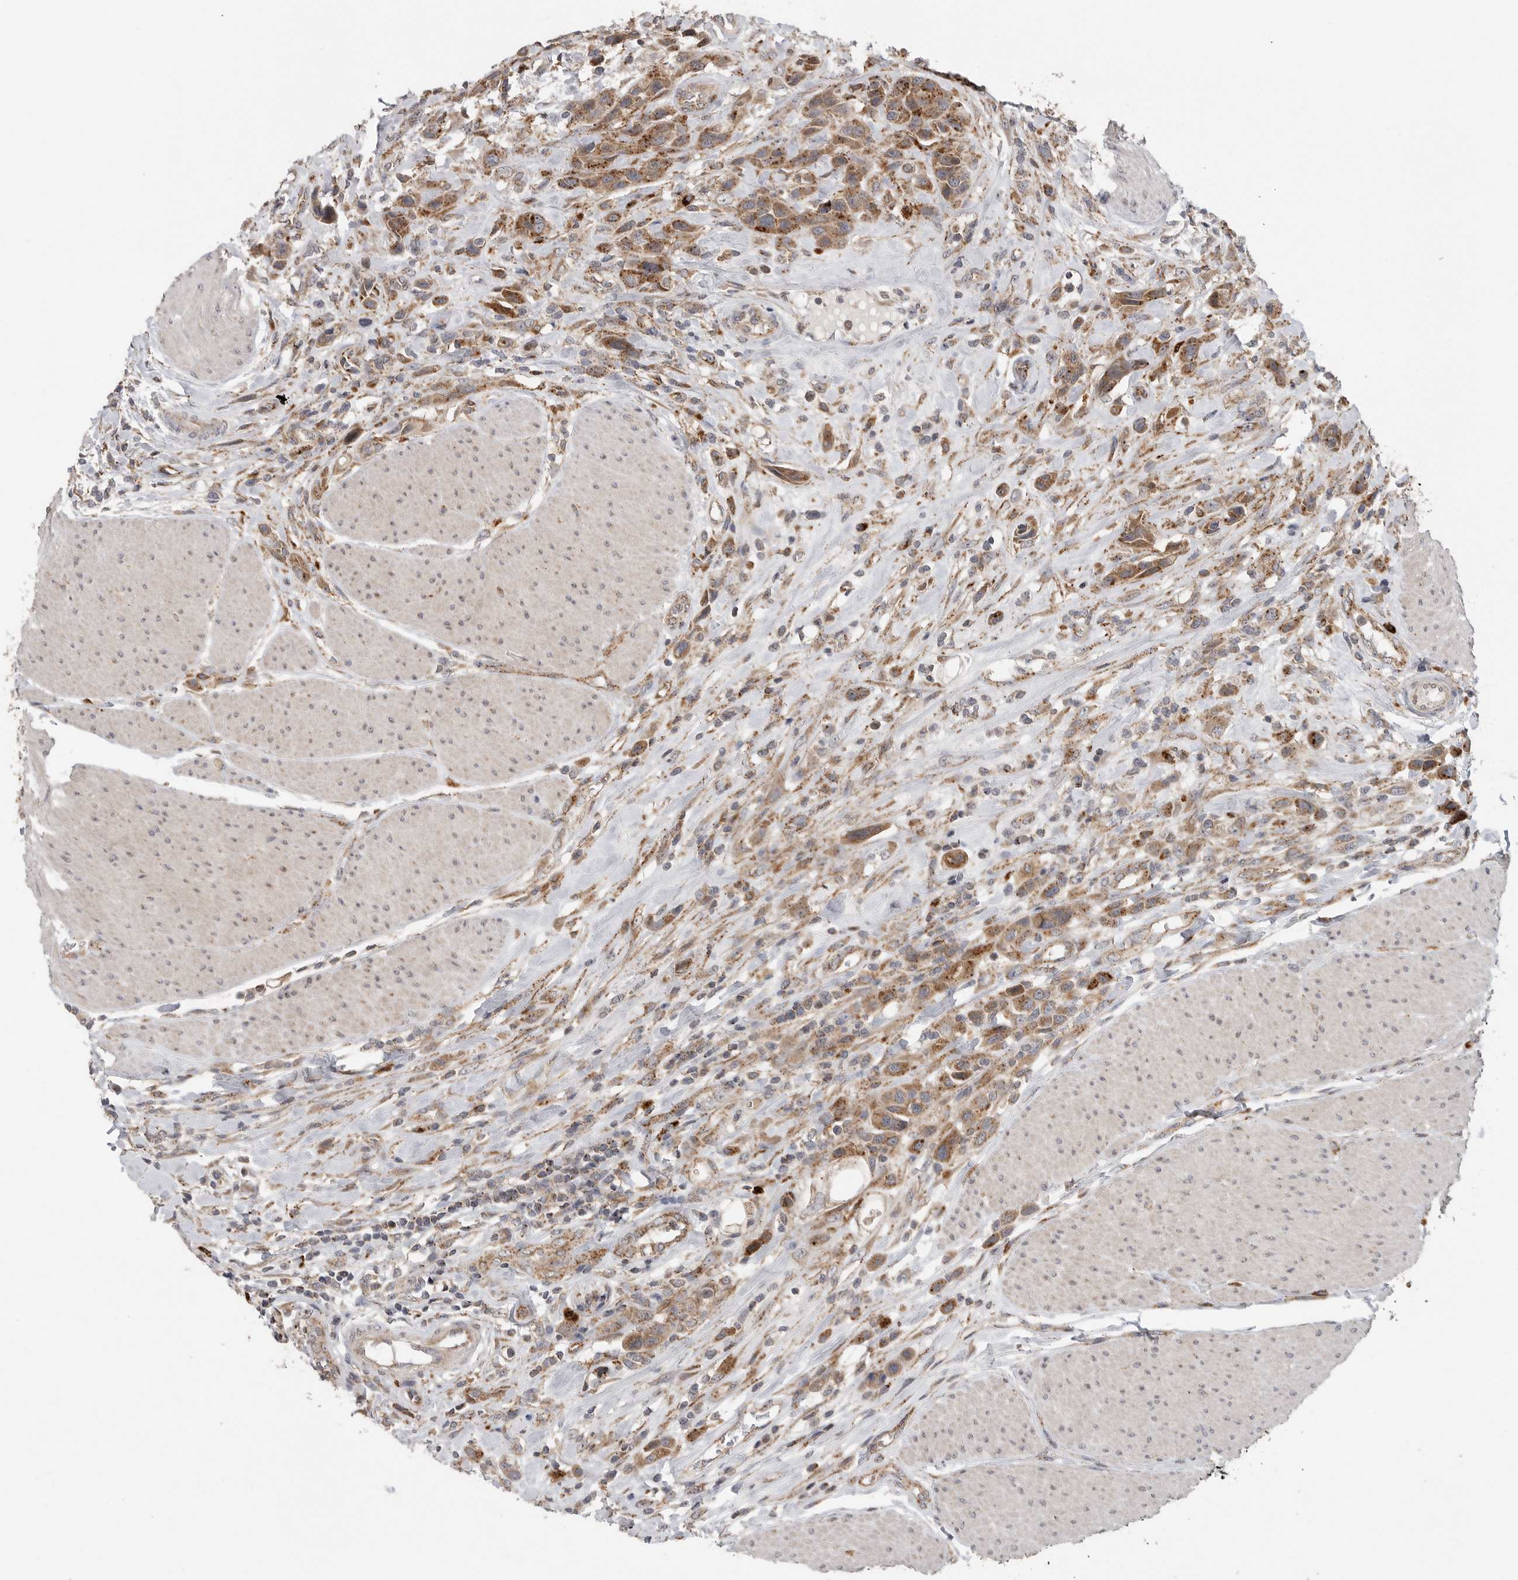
{"staining": {"intensity": "moderate", "quantity": ">75%", "location": "cytoplasmic/membranous"}, "tissue": "urothelial cancer", "cell_type": "Tumor cells", "image_type": "cancer", "snomed": [{"axis": "morphology", "description": "Urothelial carcinoma, High grade"}, {"axis": "topography", "description": "Urinary bladder"}], "caption": "About >75% of tumor cells in urothelial cancer reveal moderate cytoplasmic/membranous protein expression as visualized by brown immunohistochemical staining.", "gene": "GALNS", "patient": {"sex": "male", "age": 50}}